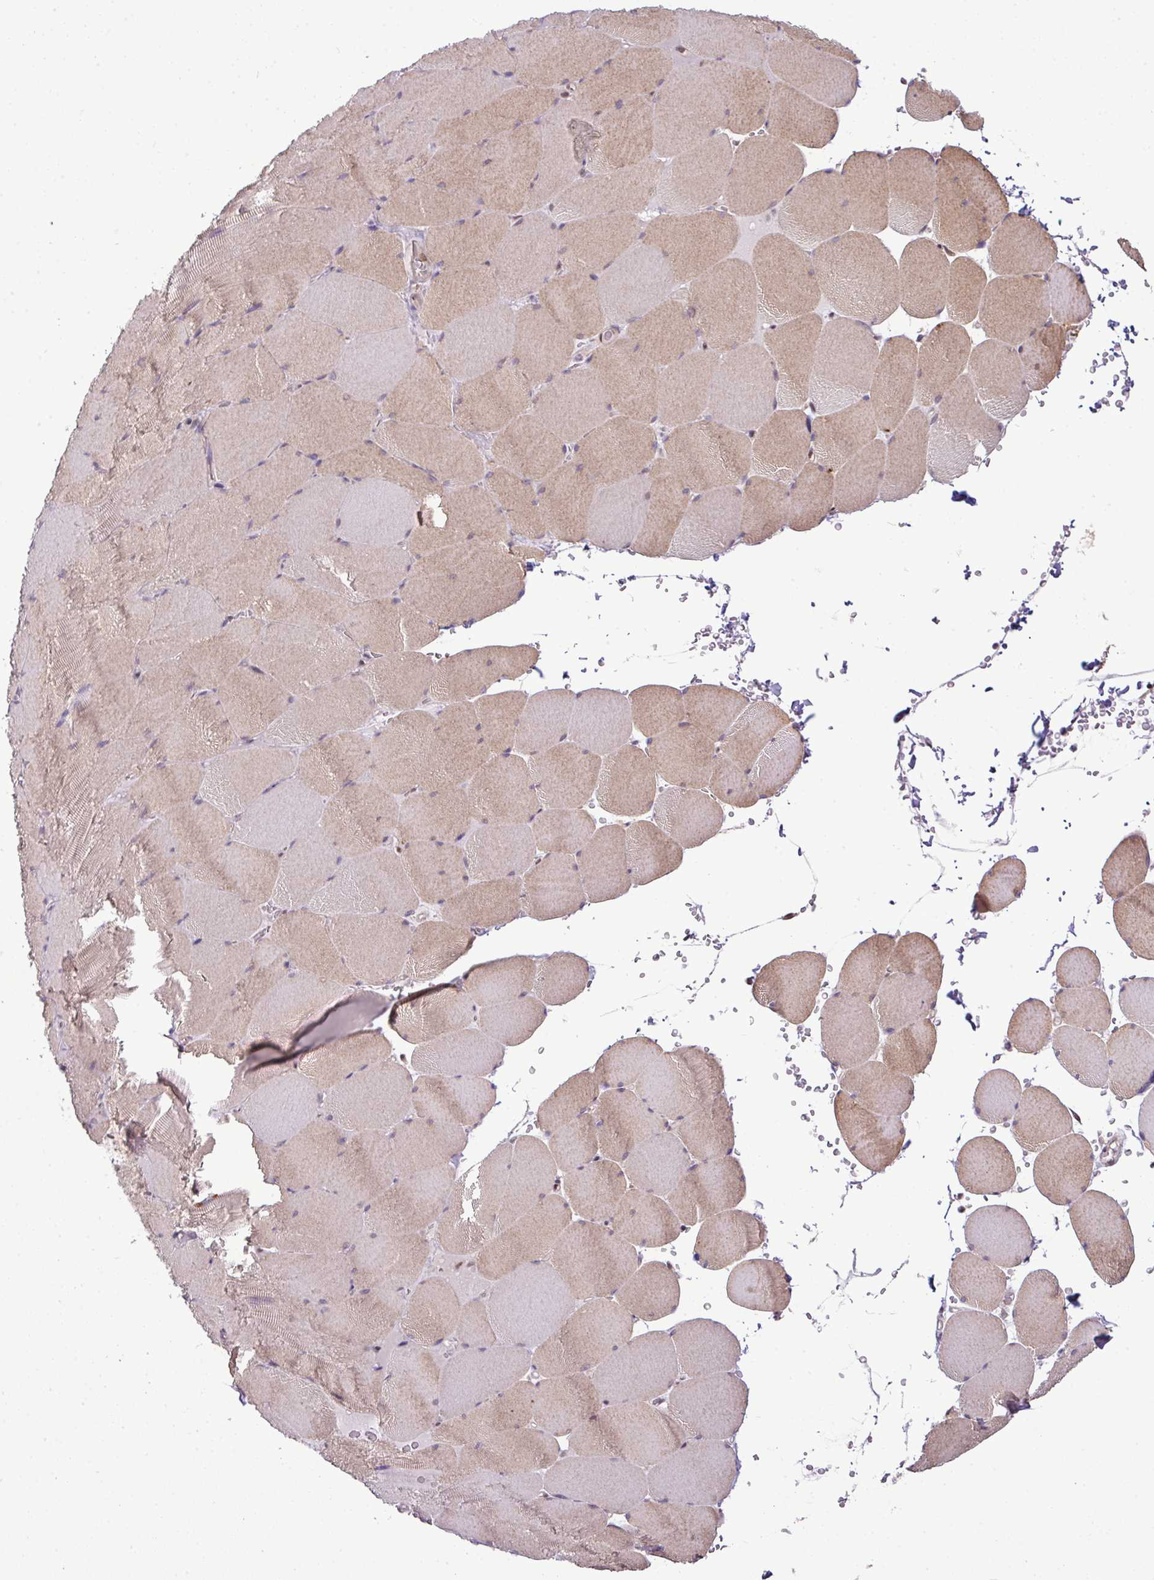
{"staining": {"intensity": "moderate", "quantity": ">75%", "location": "cytoplasmic/membranous"}, "tissue": "skeletal muscle", "cell_type": "Myocytes", "image_type": "normal", "snomed": [{"axis": "morphology", "description": "Normal tissue, NOS"}, {"axis": "topography", "description": "Skeletal muscle"}, {"axis": "topography", "description": "Head-Neck"}], "caption": "Brown immunohistochemical staining in normal skeletal muscle demonstrates moderate cytoplasmic/membranous expression in approximately >75% of myocytes.", "gene": "PGAP4", "patient": {"sex": "male", "age": 66}}